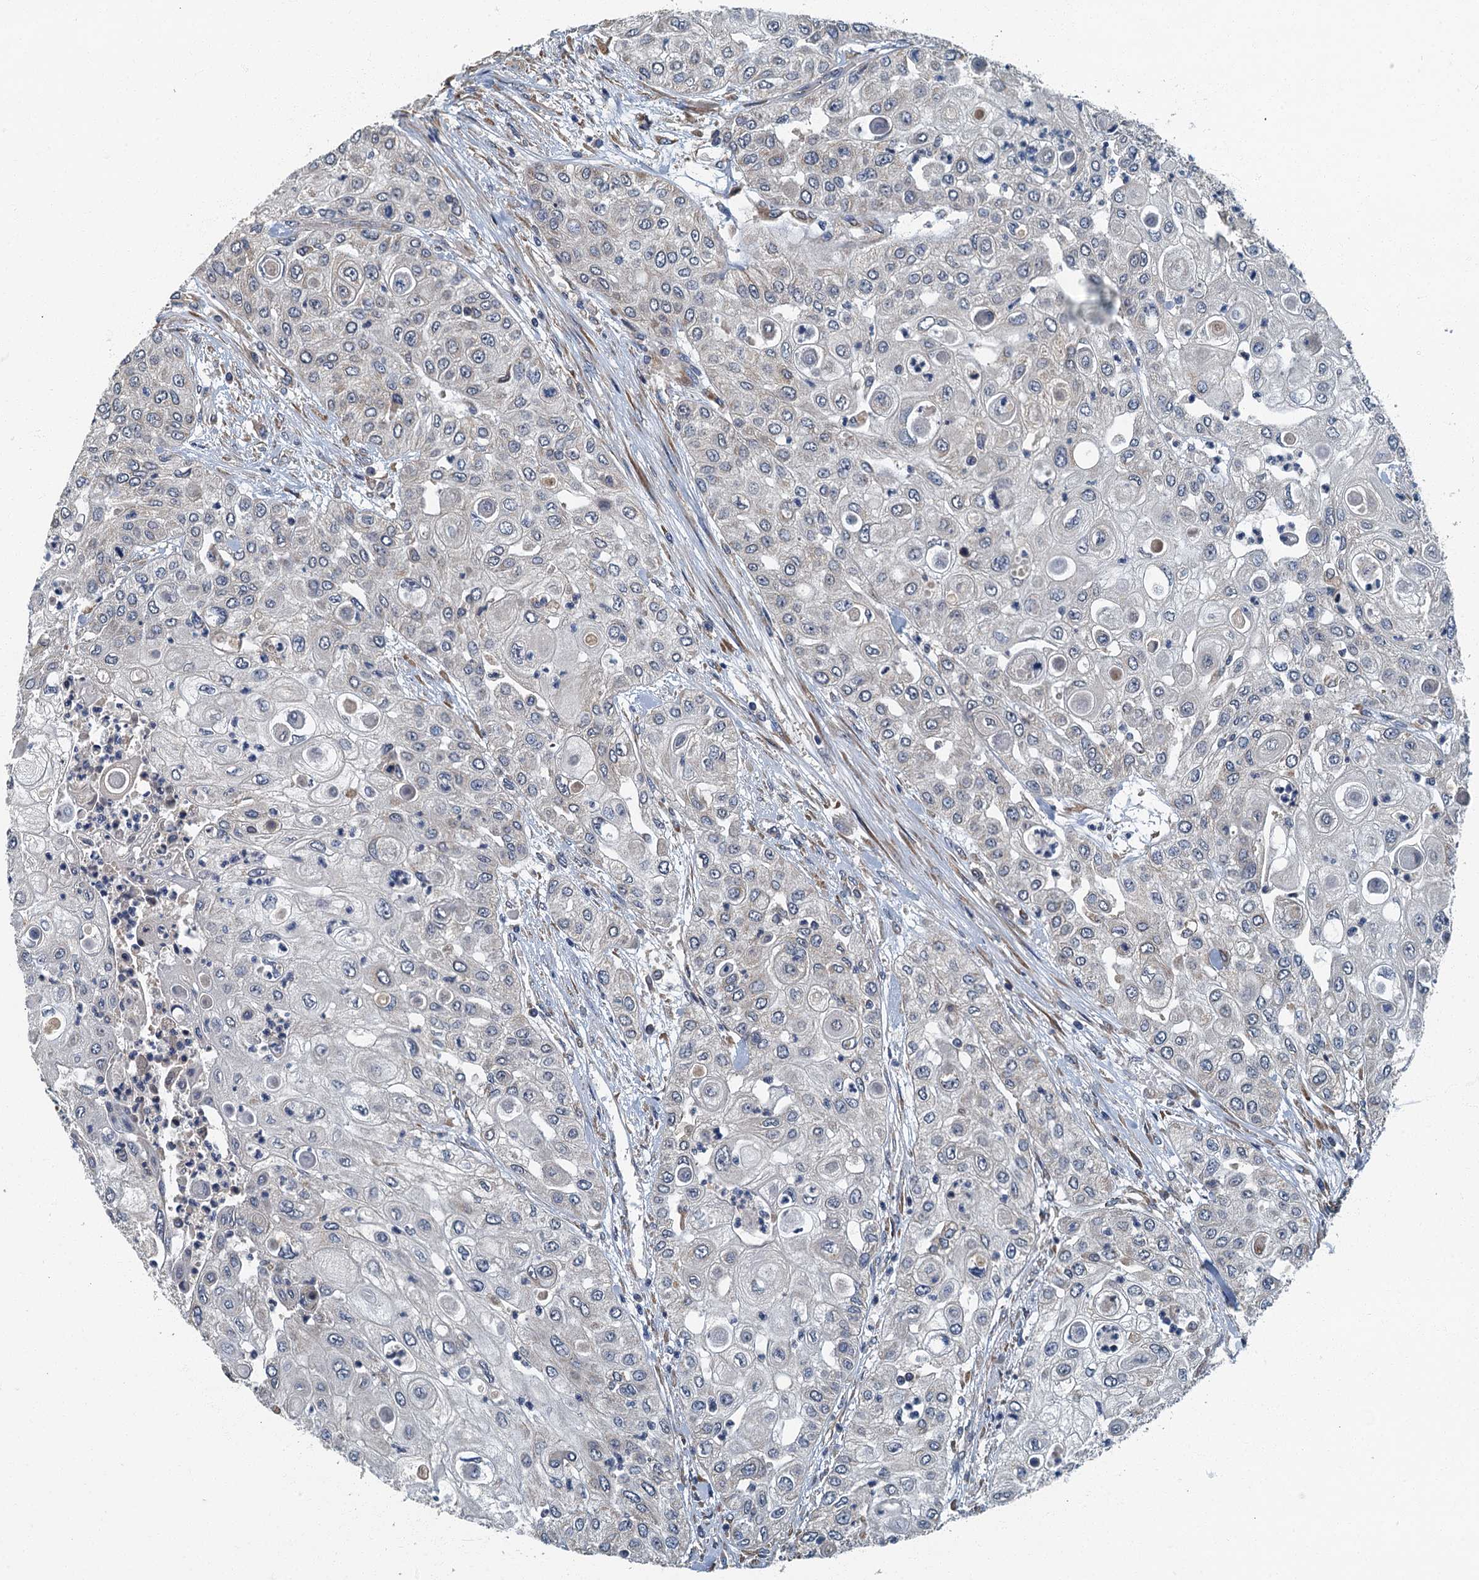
{"staining": {"intensity": "negative", "quantity": "none", "location": "none"}, "tissue": "urothelial cancer", "cell_type": "Tumor cells", "image_type": "cancer", "snomed": [{"axis": "morphology", "description": "Urothelial carcinoma, High grade"}, {"axis": "topography", "description": "Urinary bladder"}], "caption": "A high-resolution histopathology image shows immunohistochemistry (IHC) staining of urothelial cancer, which exhibits no significant positivity in tumor cells.", "gene": "DDX49", "patient": {"sex": "female", "age": 79}}